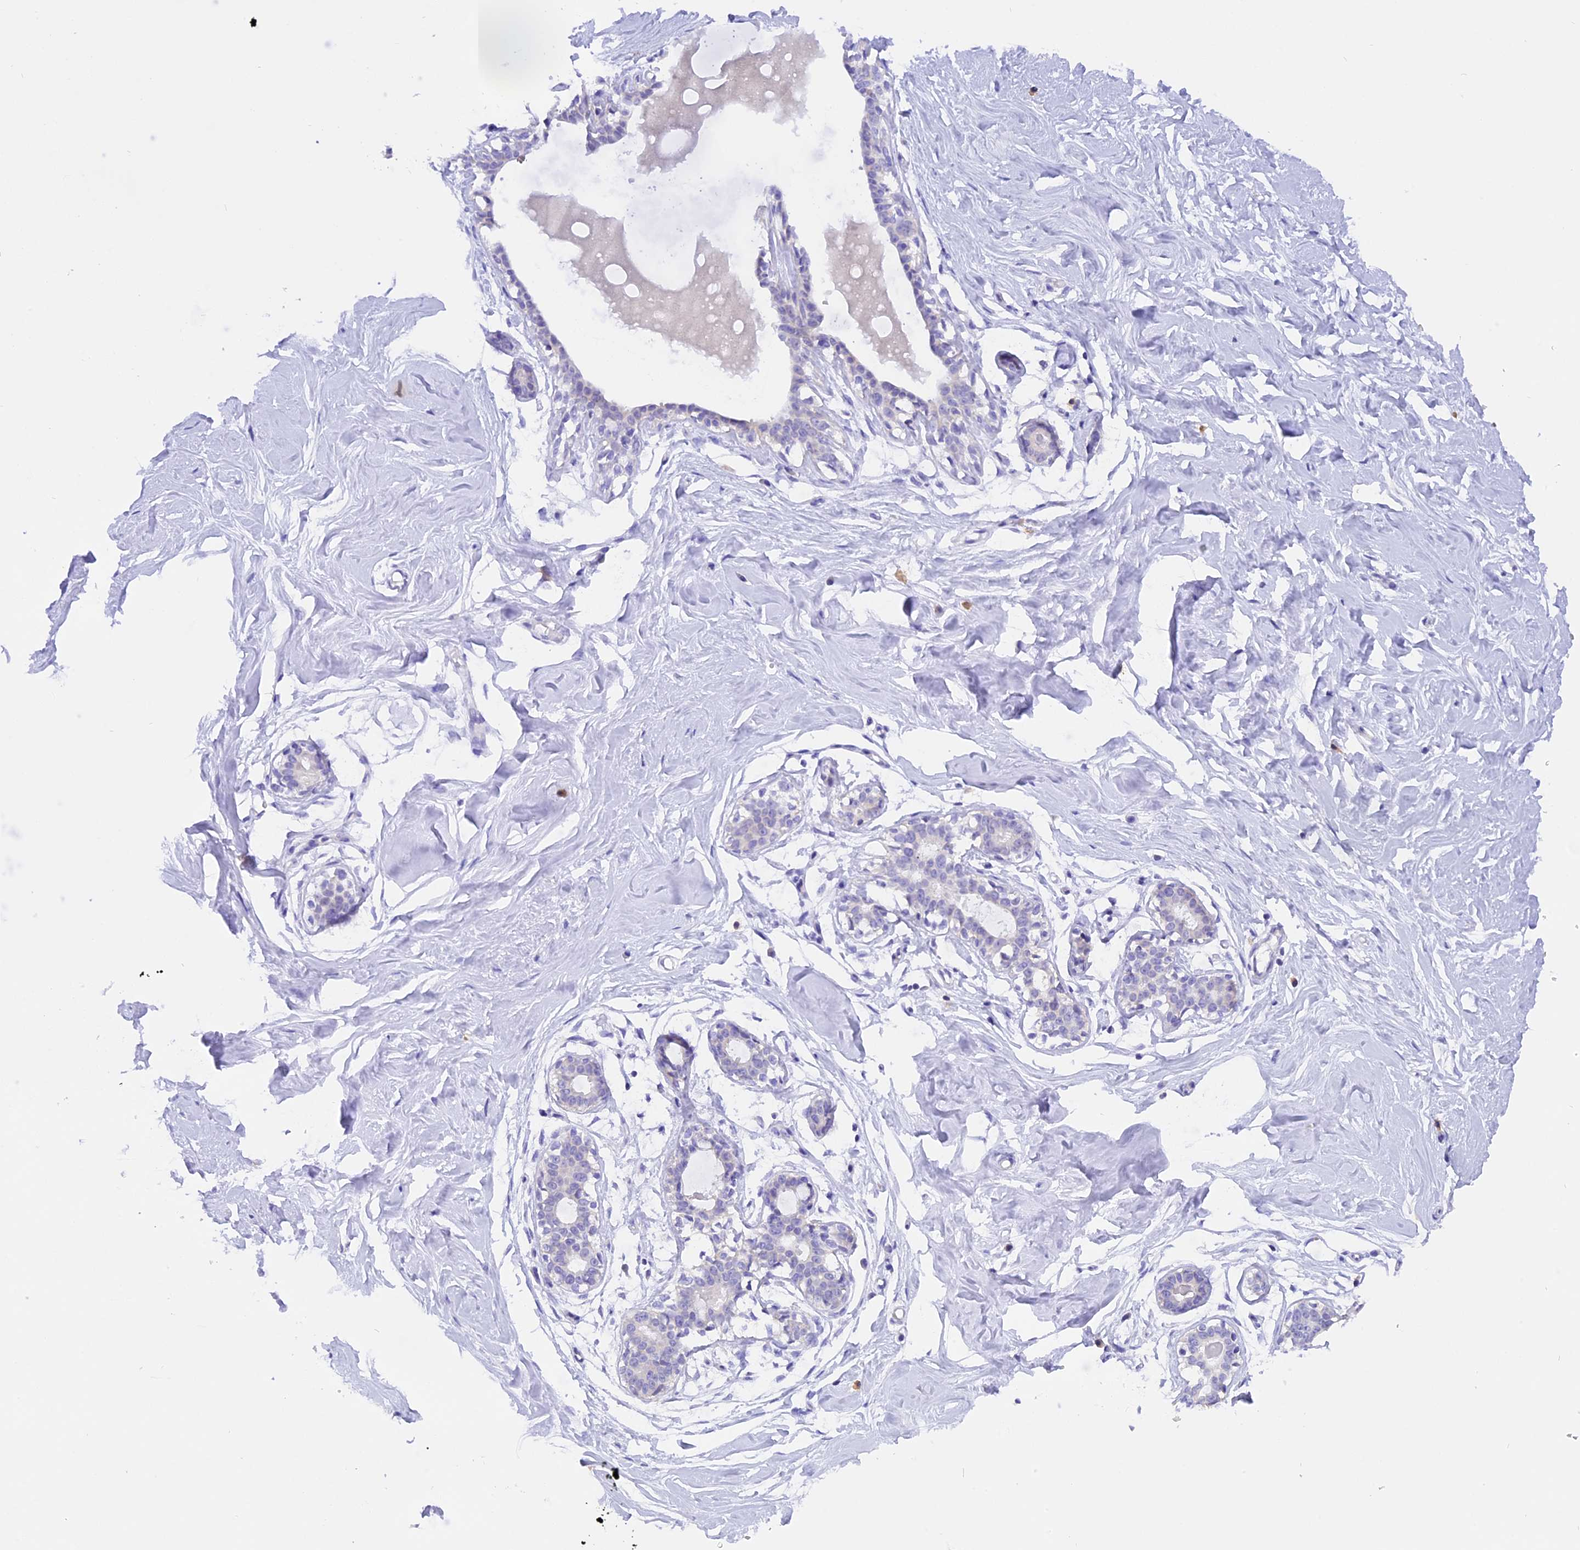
{"staining": {"intensity": "negative", "quantity": "none", "location": "none"}, "tissue": "breast", "cell_type": "Adipocytes", "image_type": "normal", "snomed": [{"axis": "morphology", "description": "Normal tissue, NOS"}, {"axis": "morphology", "description": "Adenoma, NOS"}, {"axis": "topography", "description": "Breast"}], "caption": "This is a photomicrograph of IHC staining of benign breast, which shows no positivity in adipocytes.", "gene": "COL6A5", "patient": {"sex": "female", "age": 23}}